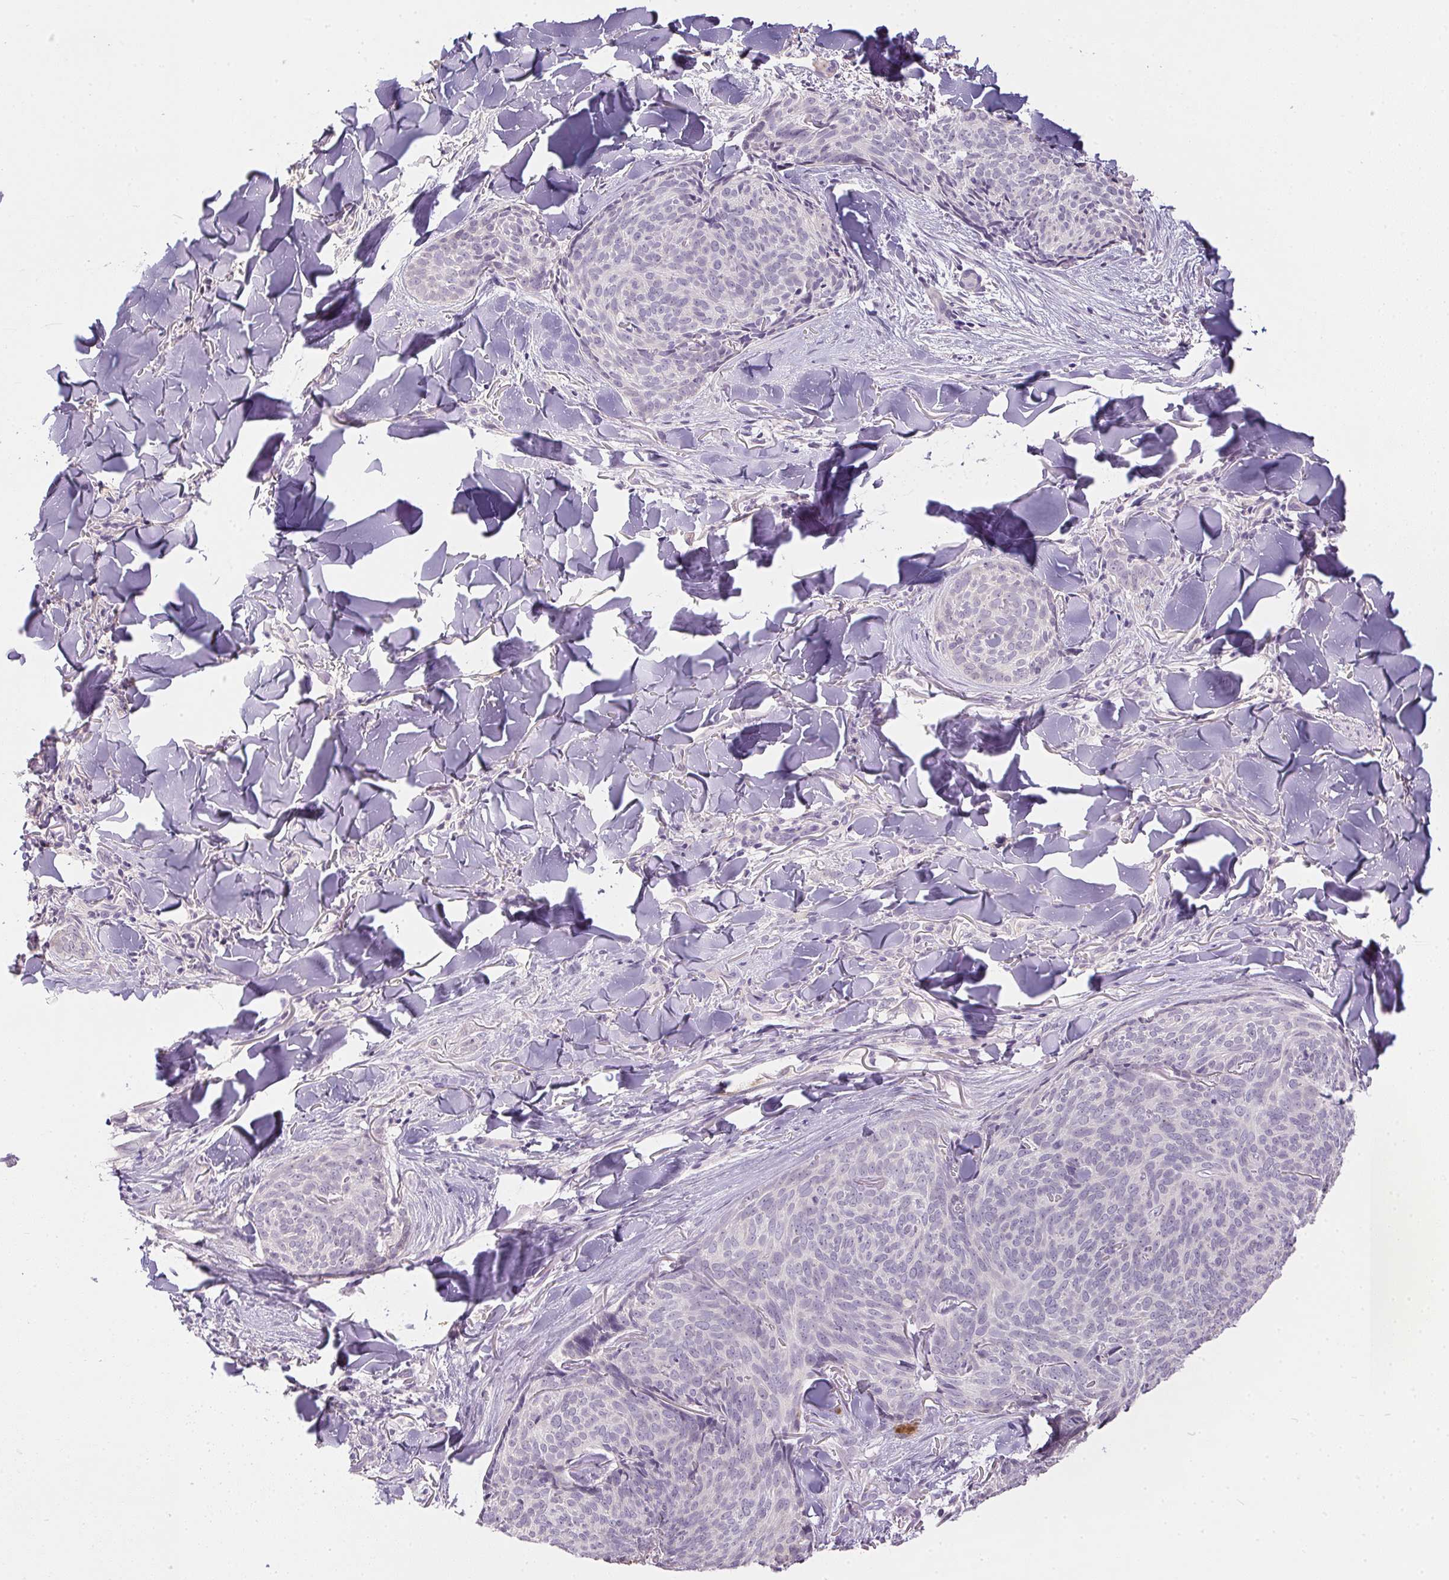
{"staining": {"intensity": "negative", "quantity": "none", "location": "none"}, "tissue": "skin cancer", "cell_type": "Tumor cells", "image_type": "cancer", "snomed": [{"axis": "morphology", "description": "Basal cell carcinoma"}, {"axis": "topography", "description": "Skin"}], "caption": "Protein analysis of basal cell carcinoma (skin) shows no significant staining in tumor cells. The staining was performed using DAB to visualize the protein expression in brown, while the nuclei were stained in blue with hematoxylin (Magnification: 20x).", "gene": "CTCFL", "patient": {"sex": "female", "age": 82}}